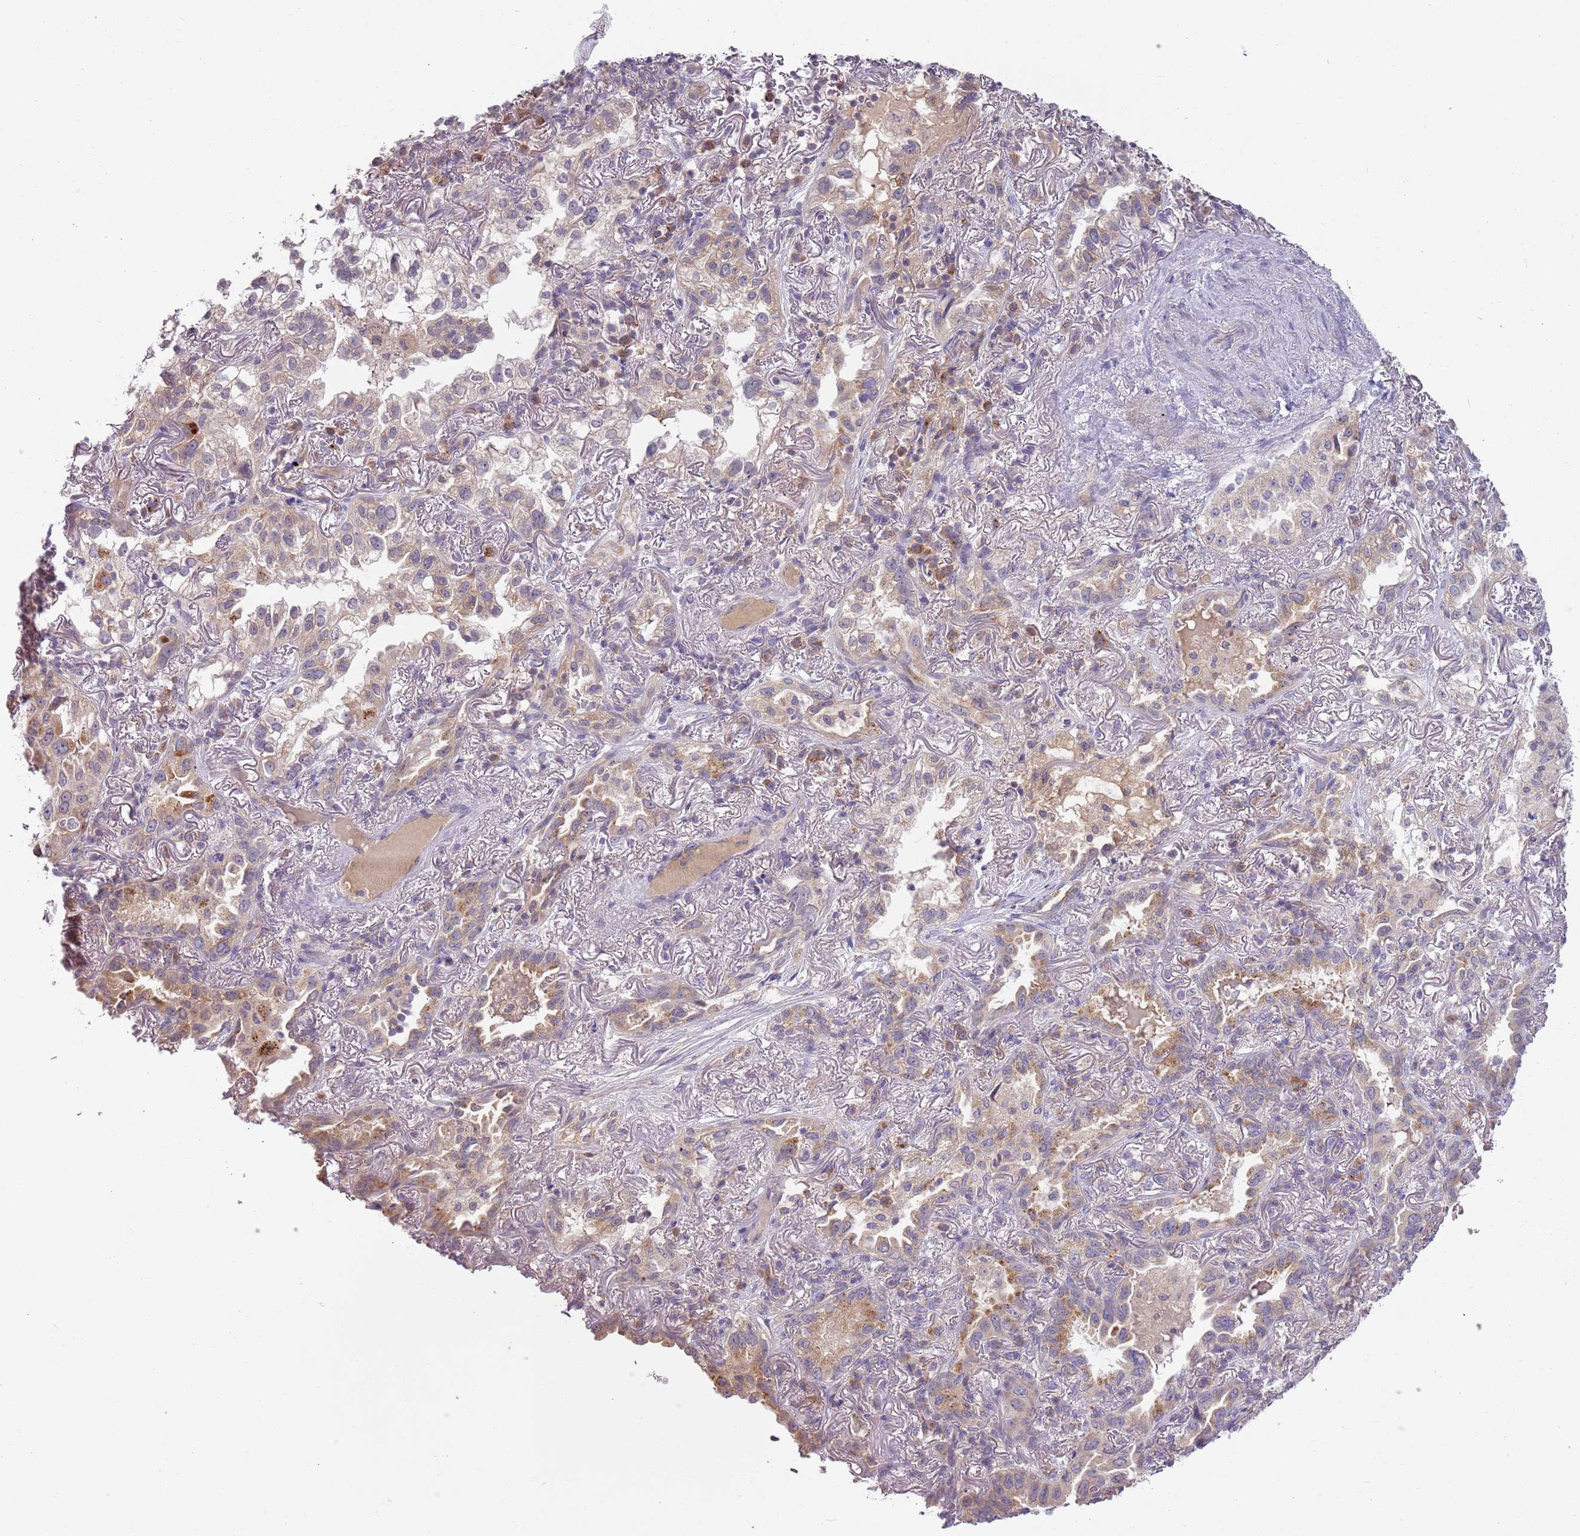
{"staining": {"intensity": "moderate", "quantity": "<25%", "location": "cytoplasmic/membranous"}, "tissue": "lung cancer", "cell_type": "Tumor cells", "image_type": "cancer", "snomed": [{"axis": "morphology", "description": "Adenocarcinoma, NOS"}, {"axis": "topography", "description": "Lung"}], "caption": "Approximately <25% of tumor cells in lung cancer demonstrate moderate cytoplasmic/membranous protein expression as visualized by brown immunohistochemical staining.", "gene": "SKOR2", "patient": {"sex": "female", "age": 69}}